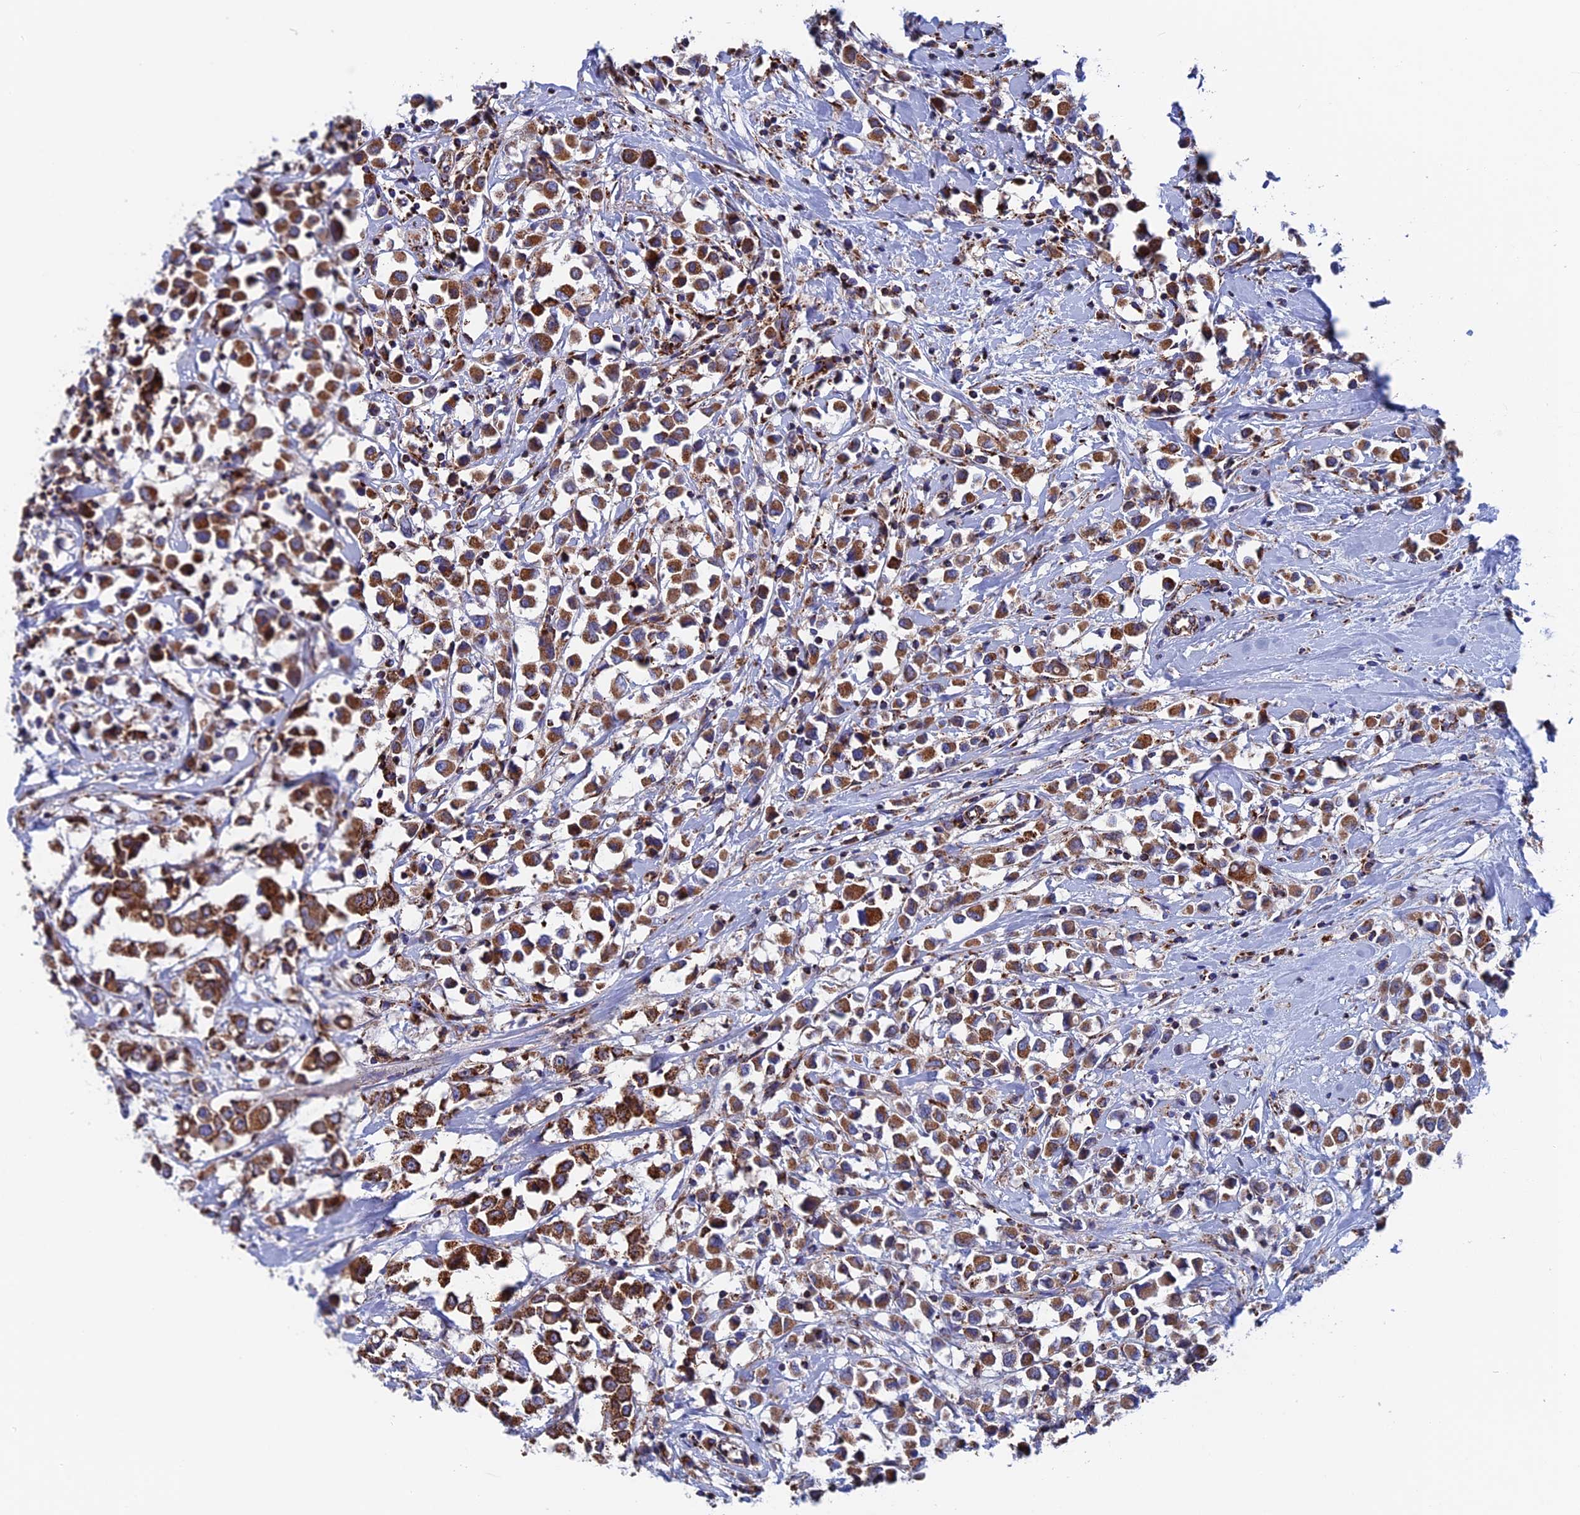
{"staining": {"intensity": "strong", "quantity": ">75%", "location": "cytoplasmic/membranous"}, "tissue": "breast cancer", "cell_type": "Tumor cells", "image_type": "cancer", "snomed": [{"axis": "morphology", "description": "Duct carcinoma"}, {"axis": "topography", "description": "Breast"}], "caption": "IHC micrograph of human breast cancer (infiltrating ductal carcinoma) stained for a protein (brown), which reveals high levels of strong cytoplasmic/membranous expression in approximately >75% of tumor cells.", "gene": "WDR83", "patient": {"sex": "female", "age": 61}}